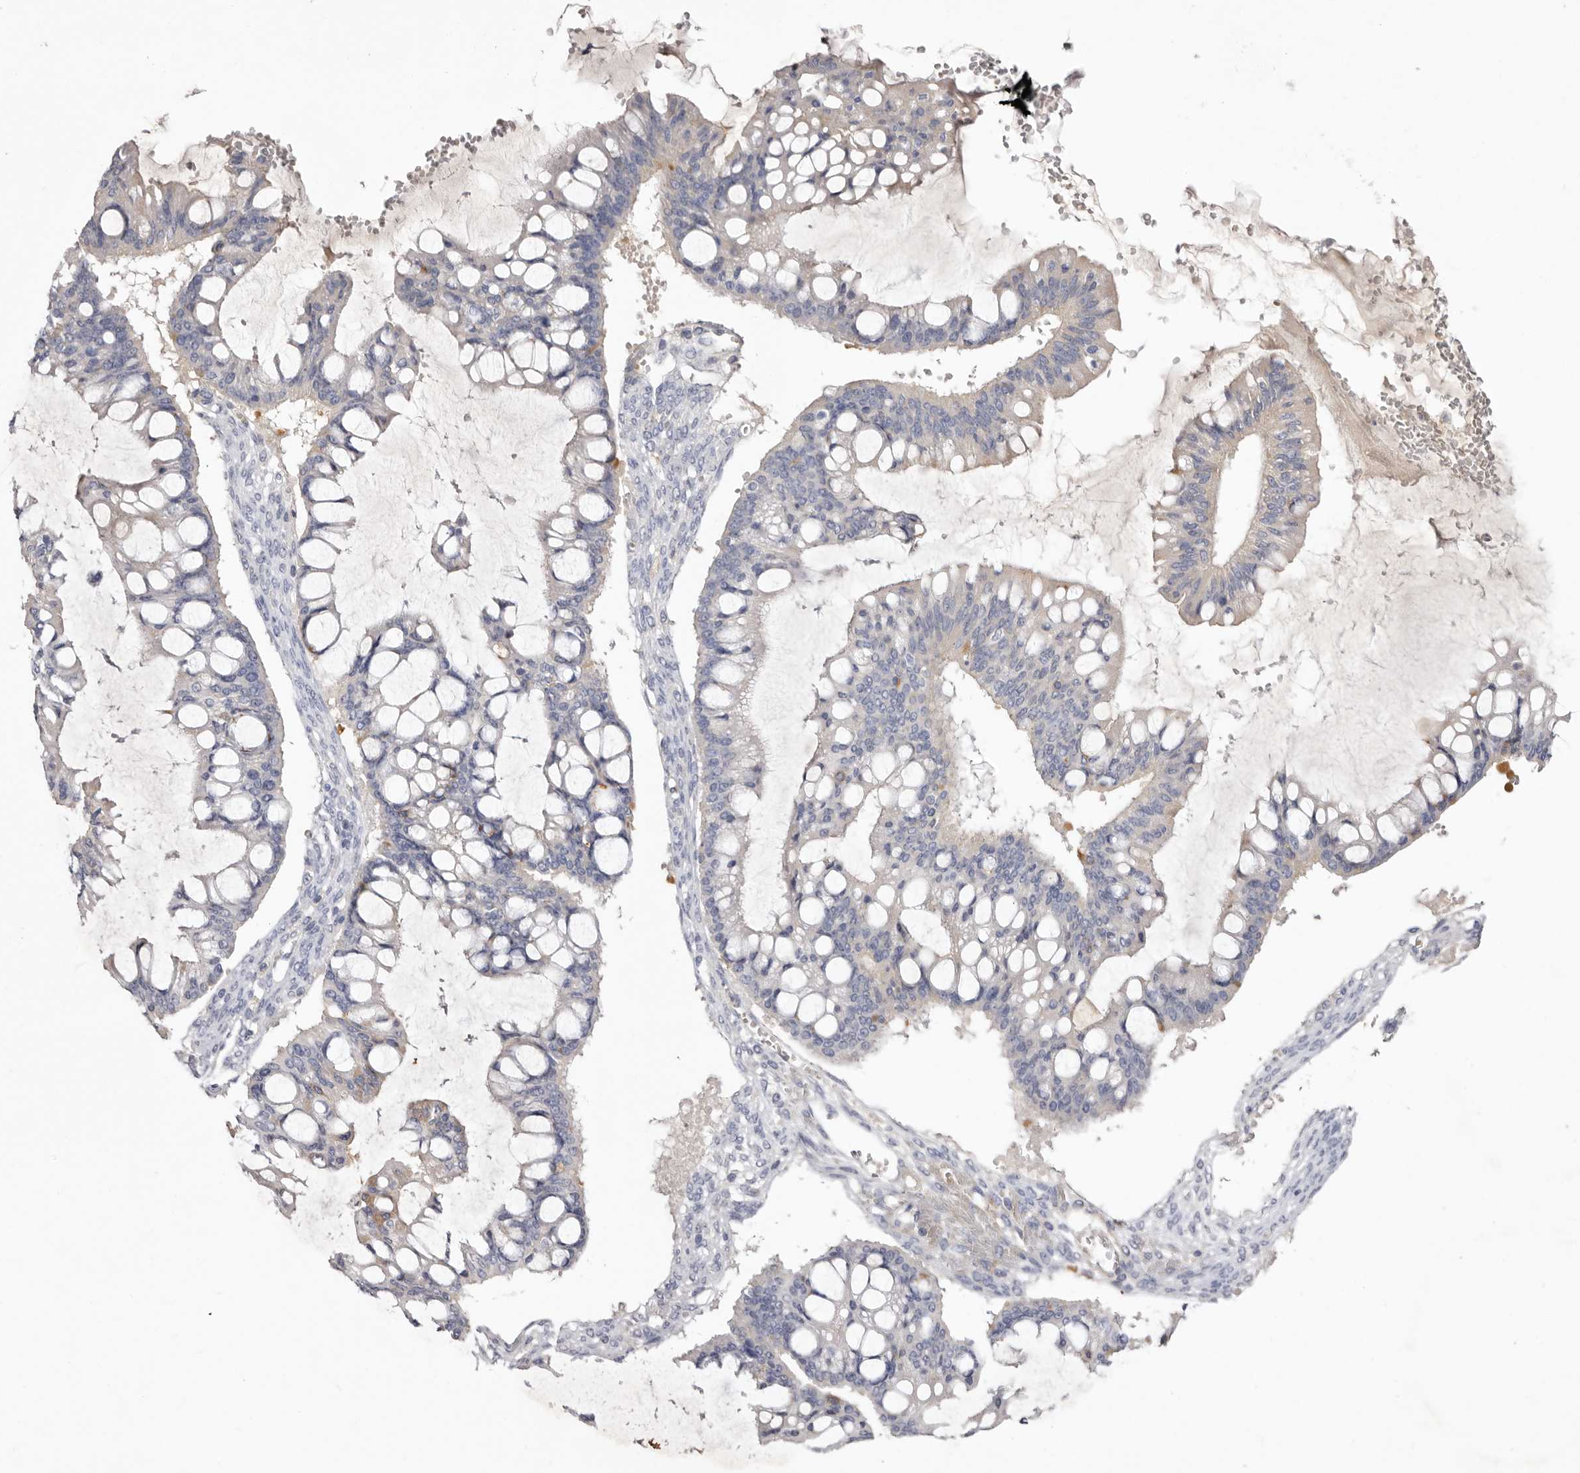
{"staining": {"intensity": "moderate", "quantity": "<25%", "location": "cytoplasmic/membranous"}, "tissue": "ovarian cancer", "cell_type": "Tumor cells", "image_type": "cancer", "snomed": [{"axis": "morphology", "description": "Cystadenocarcinoma, mucinous, NOS"}, {"axis": "topography", "description": "Ovary"}], "caption": "High-power microscopy captured an IHC photomicrograph of mucinous cystadenocarcinoma (ovarian), revealing moderate cytoplasmic/membranous positivity in approximately <25% of tumor cells.", "gene": "S1PR5", "patient": {"sex": "female", "age": 73}}